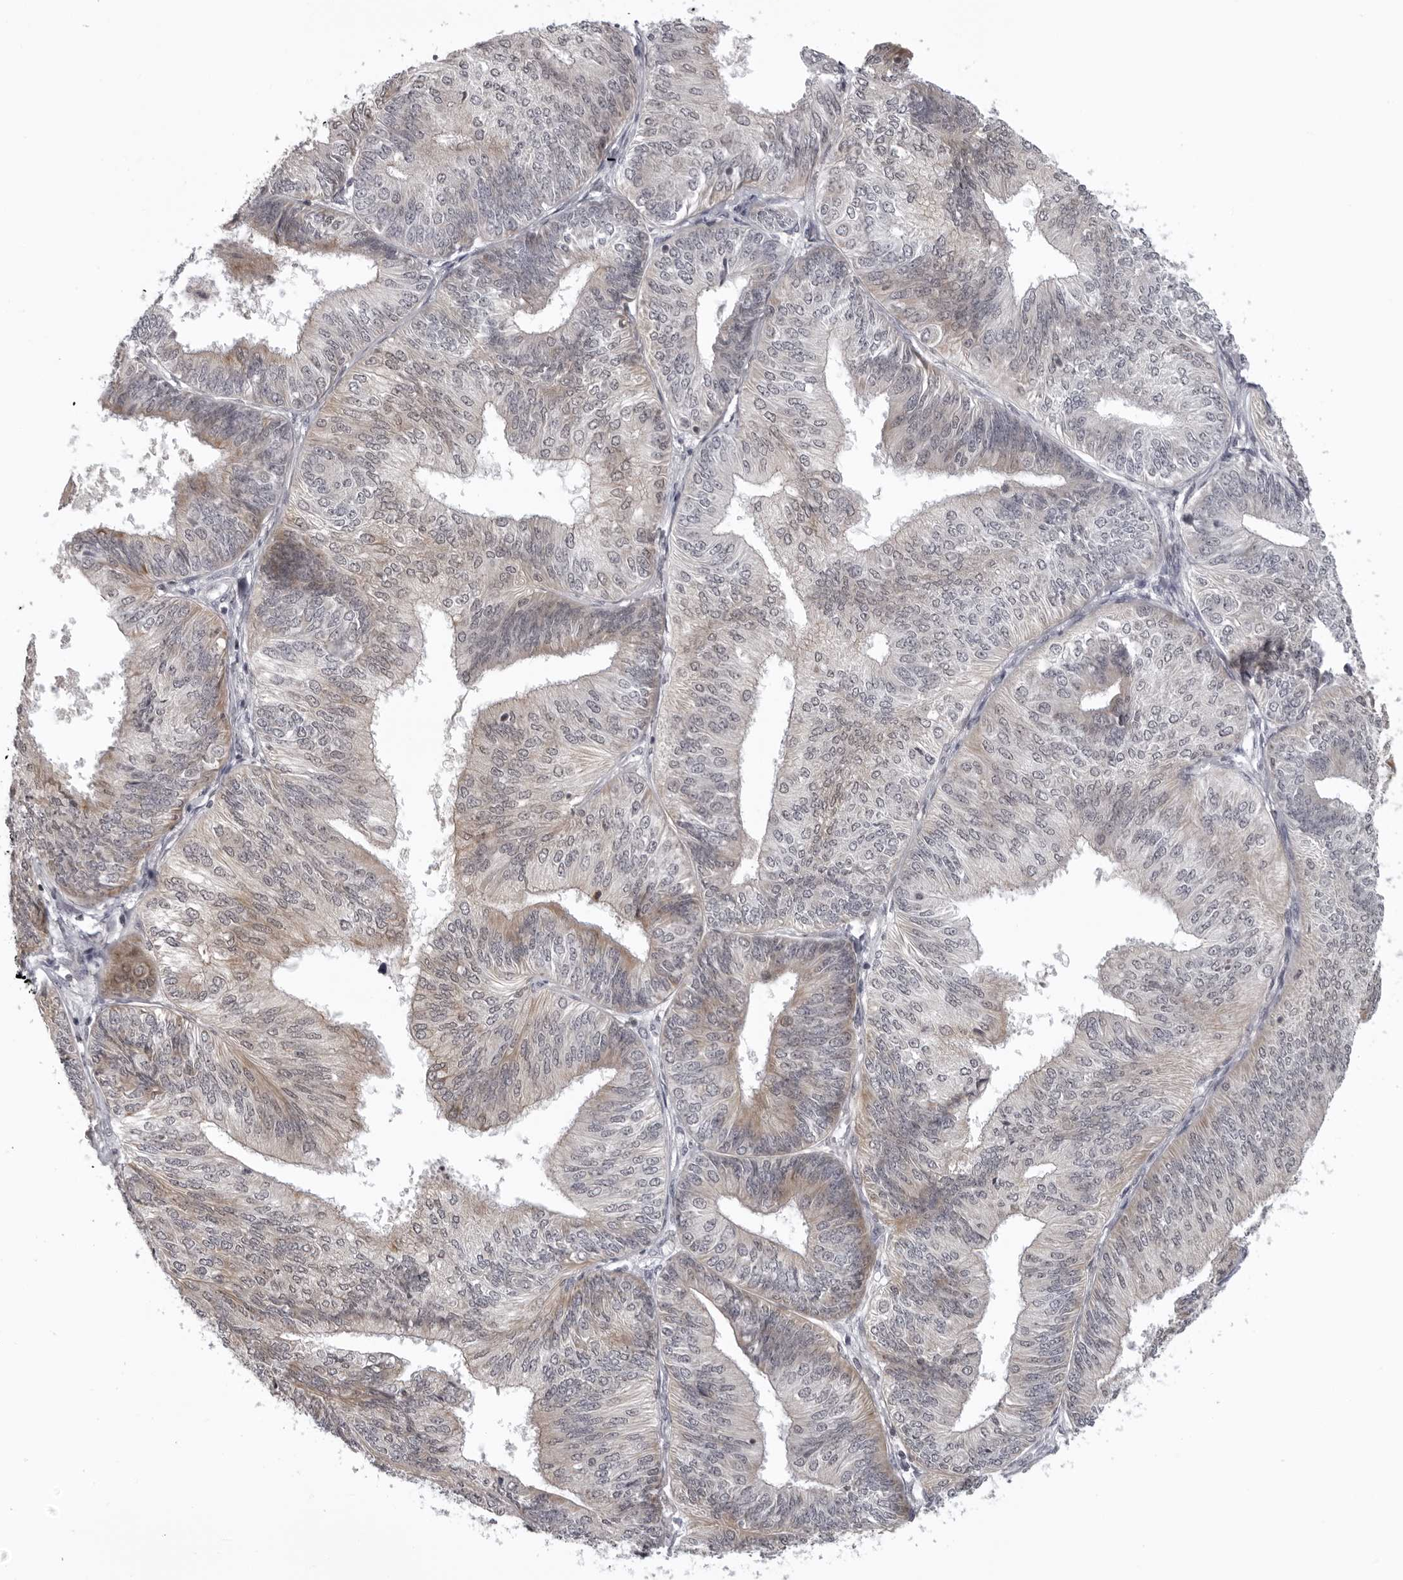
{"staining": {"intensity": "weak", "quantity": "<25%", "location": "cytoplasmic/membranous"}, "tissue": "endometrial cancer", "cell_type": "Tumor cells", "image_type": "cancer", "snomed": [{"axis": "morphology", "description": "Adenocarcinoma, NOS"}, {"axis": "topography", "description": "Endometrium"}], "caption": "Endometrial cancer (adenocarcinoma) was stained to show a protein in brown. There is no significant expression in tumor cells.", "gene": "MRPS15", "patient": {"sex": "female", "age": 58}}